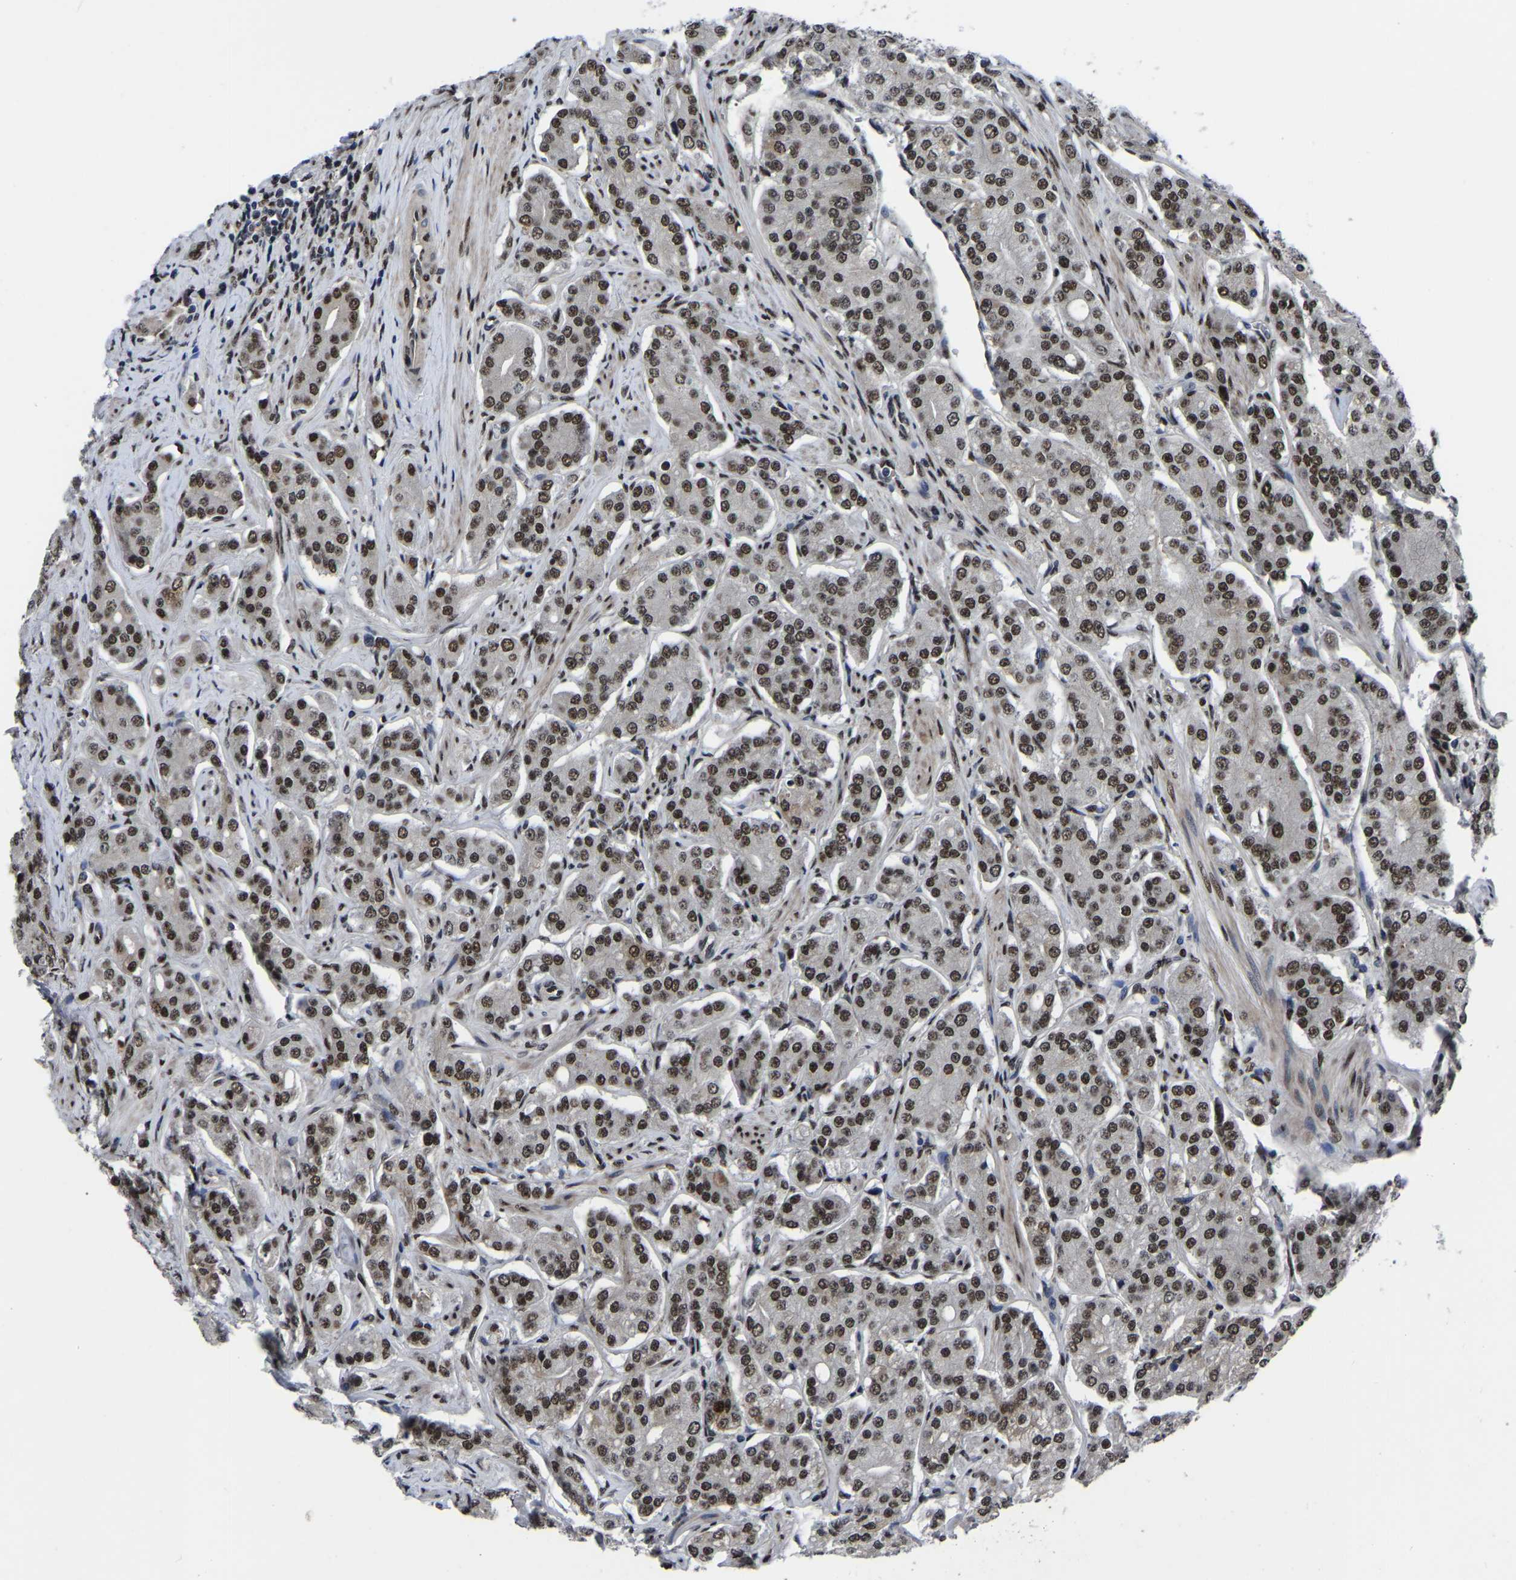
{"staining": {"intensity": "strong", "quantity": ">75%", "location": "nuclear"}, "tissue": "prostate cancer", "cell_type": "Tumor cells", "image_type": "cancer", "snomed": [{"axis": "morphology", "description": "Adenocarcinoma, Low grade"}, {"axis": "topography", "description": "Prostate"}], "caption": "DAB immunohistochemical staining of adenocarcinoma (low-grade) (prostate) shows strong nuclear protein positivity in approximately >75% of tumor cells.", "gene": "TRIM35", "patient": {"sex": "male", "age": 69}}